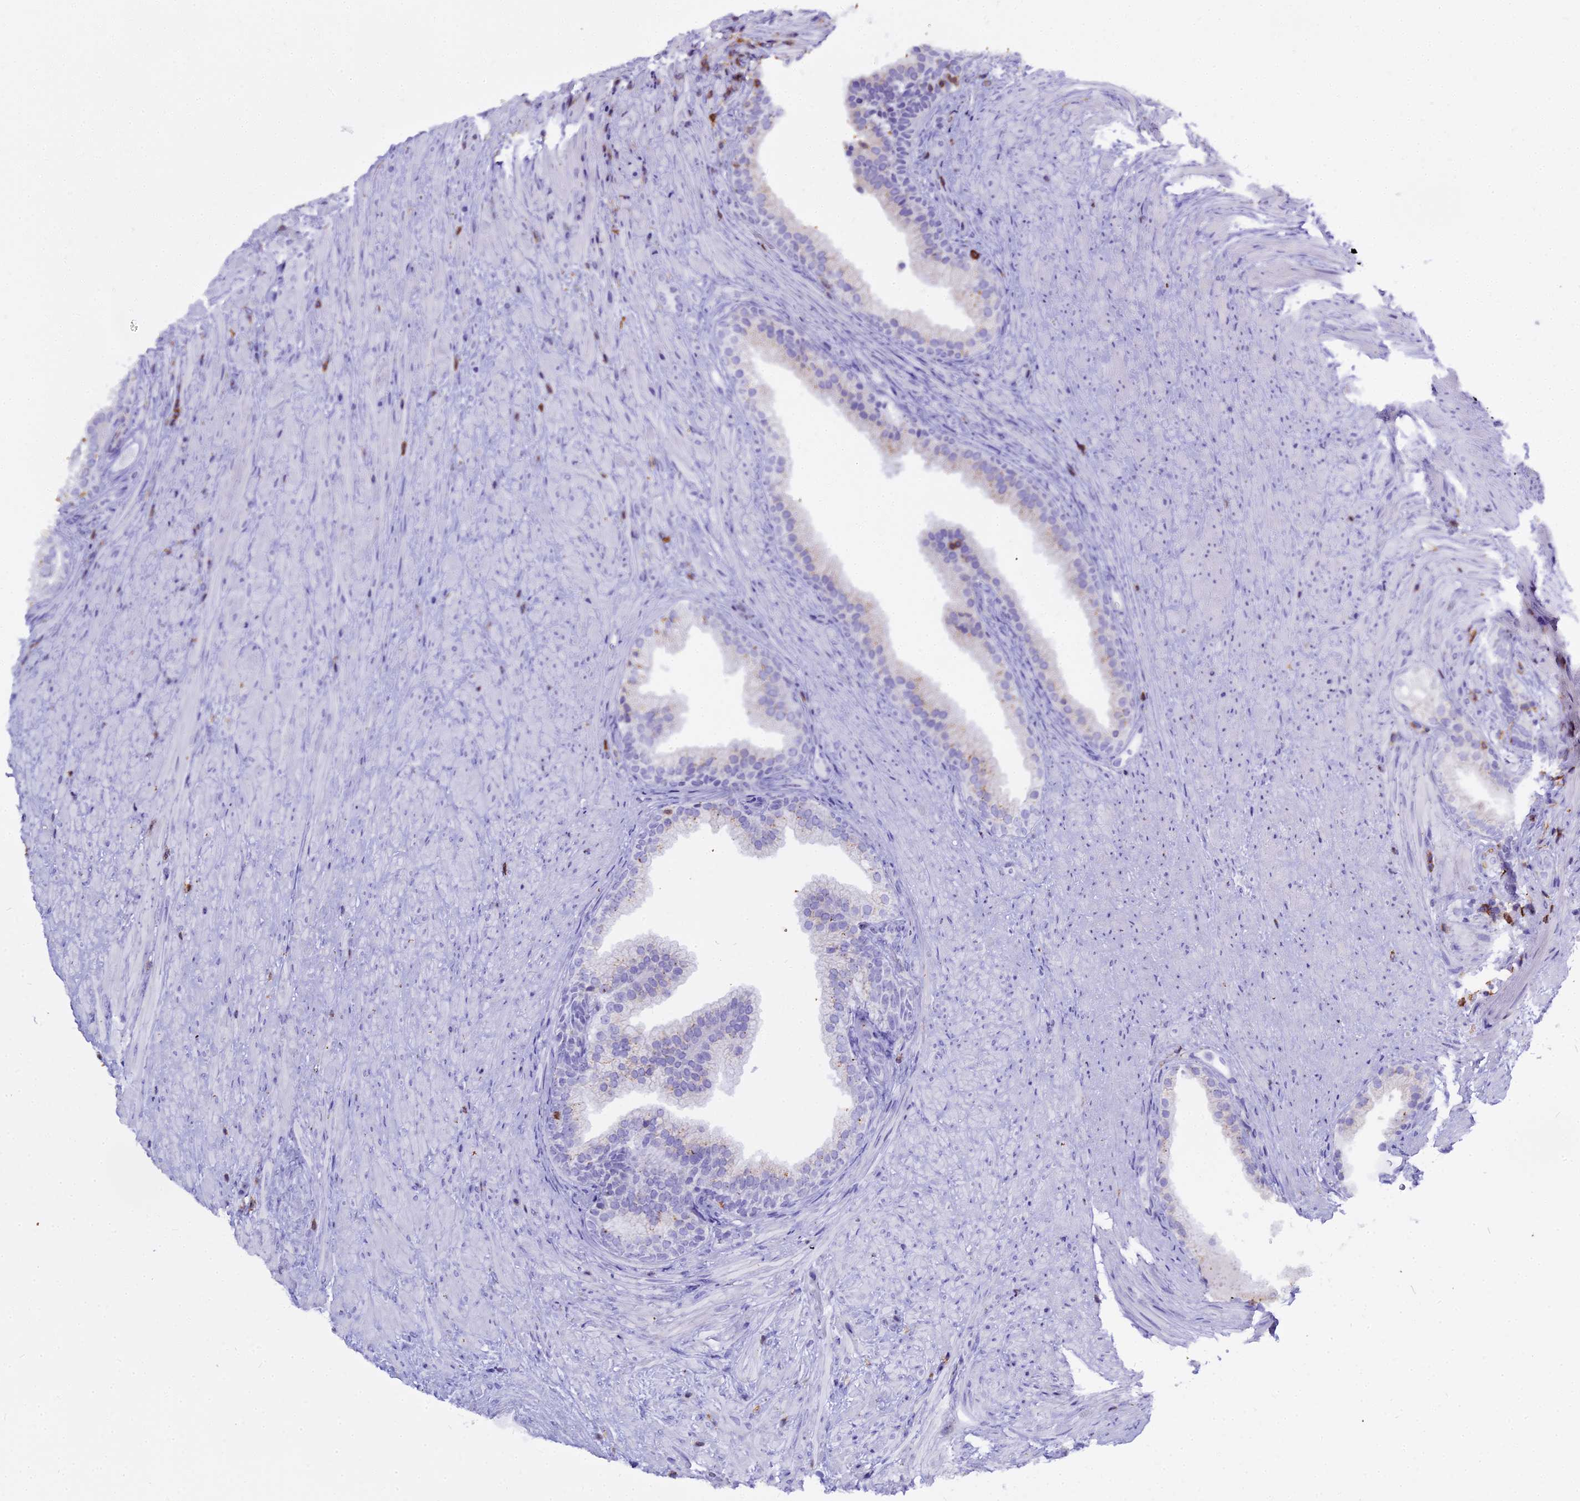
{"staining": {"intensity": "negative", "quantity": "none", "location": "none"}, "tissue": "prostate", "cell_type": "Glandular cells", "image_type": "normal", "snomed": [{"axis": "morphology", "description": "Normal tissue, NOS"}, {"axis": "topography", "description": "Prostate"}], "caption": "An immunohistochemistry (IHC) histopathology image of benign prostate is shown. There is no staining in glandular cells of prostate.", "gene": "CD5", "patient": {"sex": "male", "age": 76}}